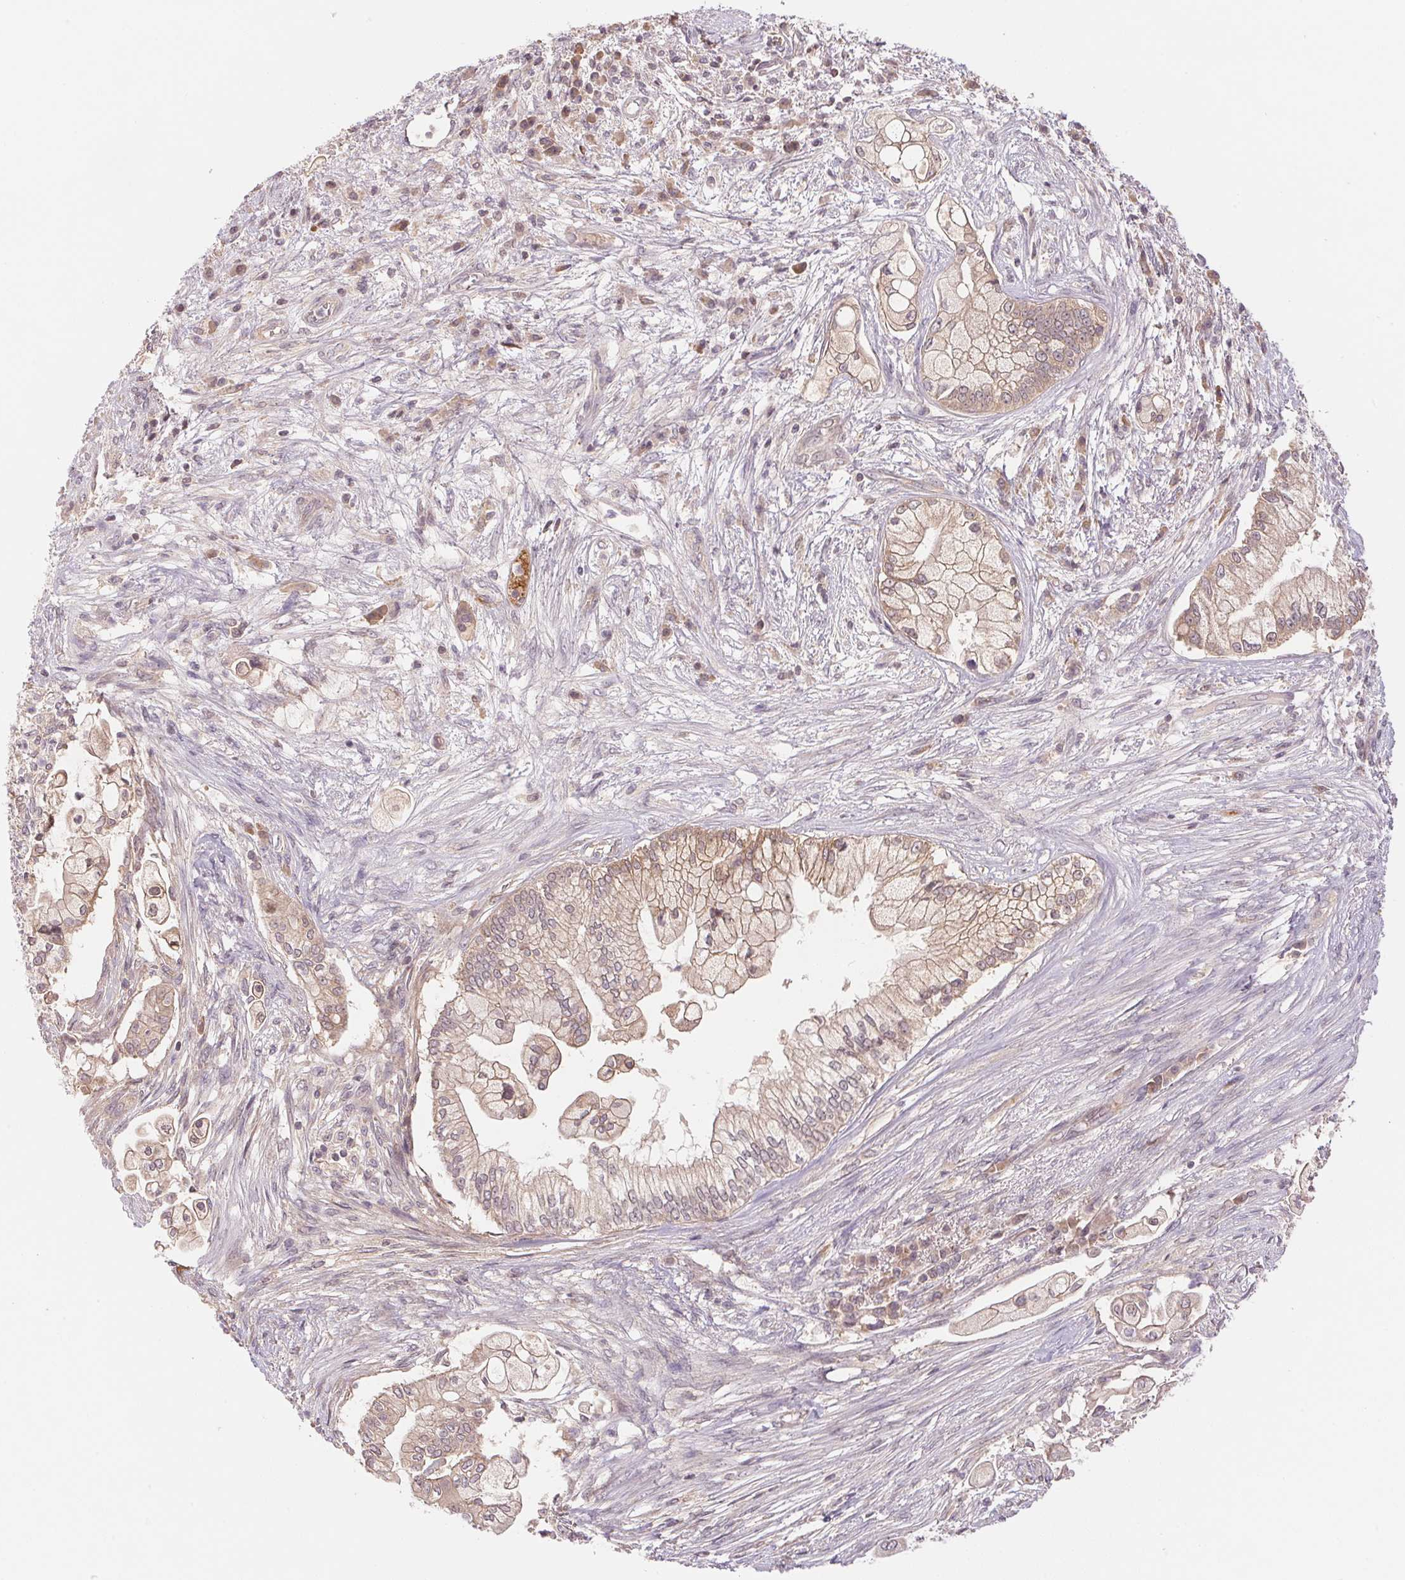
{"staining": {"intensity": "weak", "quantity": ">75%", "location": "cytoplasmic/membranous"}, "tissue": "pancreatic cancer", "cell_type": "Tumor cells", "image_type": "cancer", "snomed": [{"axis": "morphology", "description": "Adenocarcinoma, NOS"}, {"axis": "topography", "description": "Pancreas"}], "caption": "DAB immunohistochemical staining of human pancreatic adenocarcinoma shows weak cytoplasmic/membranous protein staining in about >75% of tumor cells.", "gene": "BNIP5", "patient": {"sex": "female", "age": 69}}